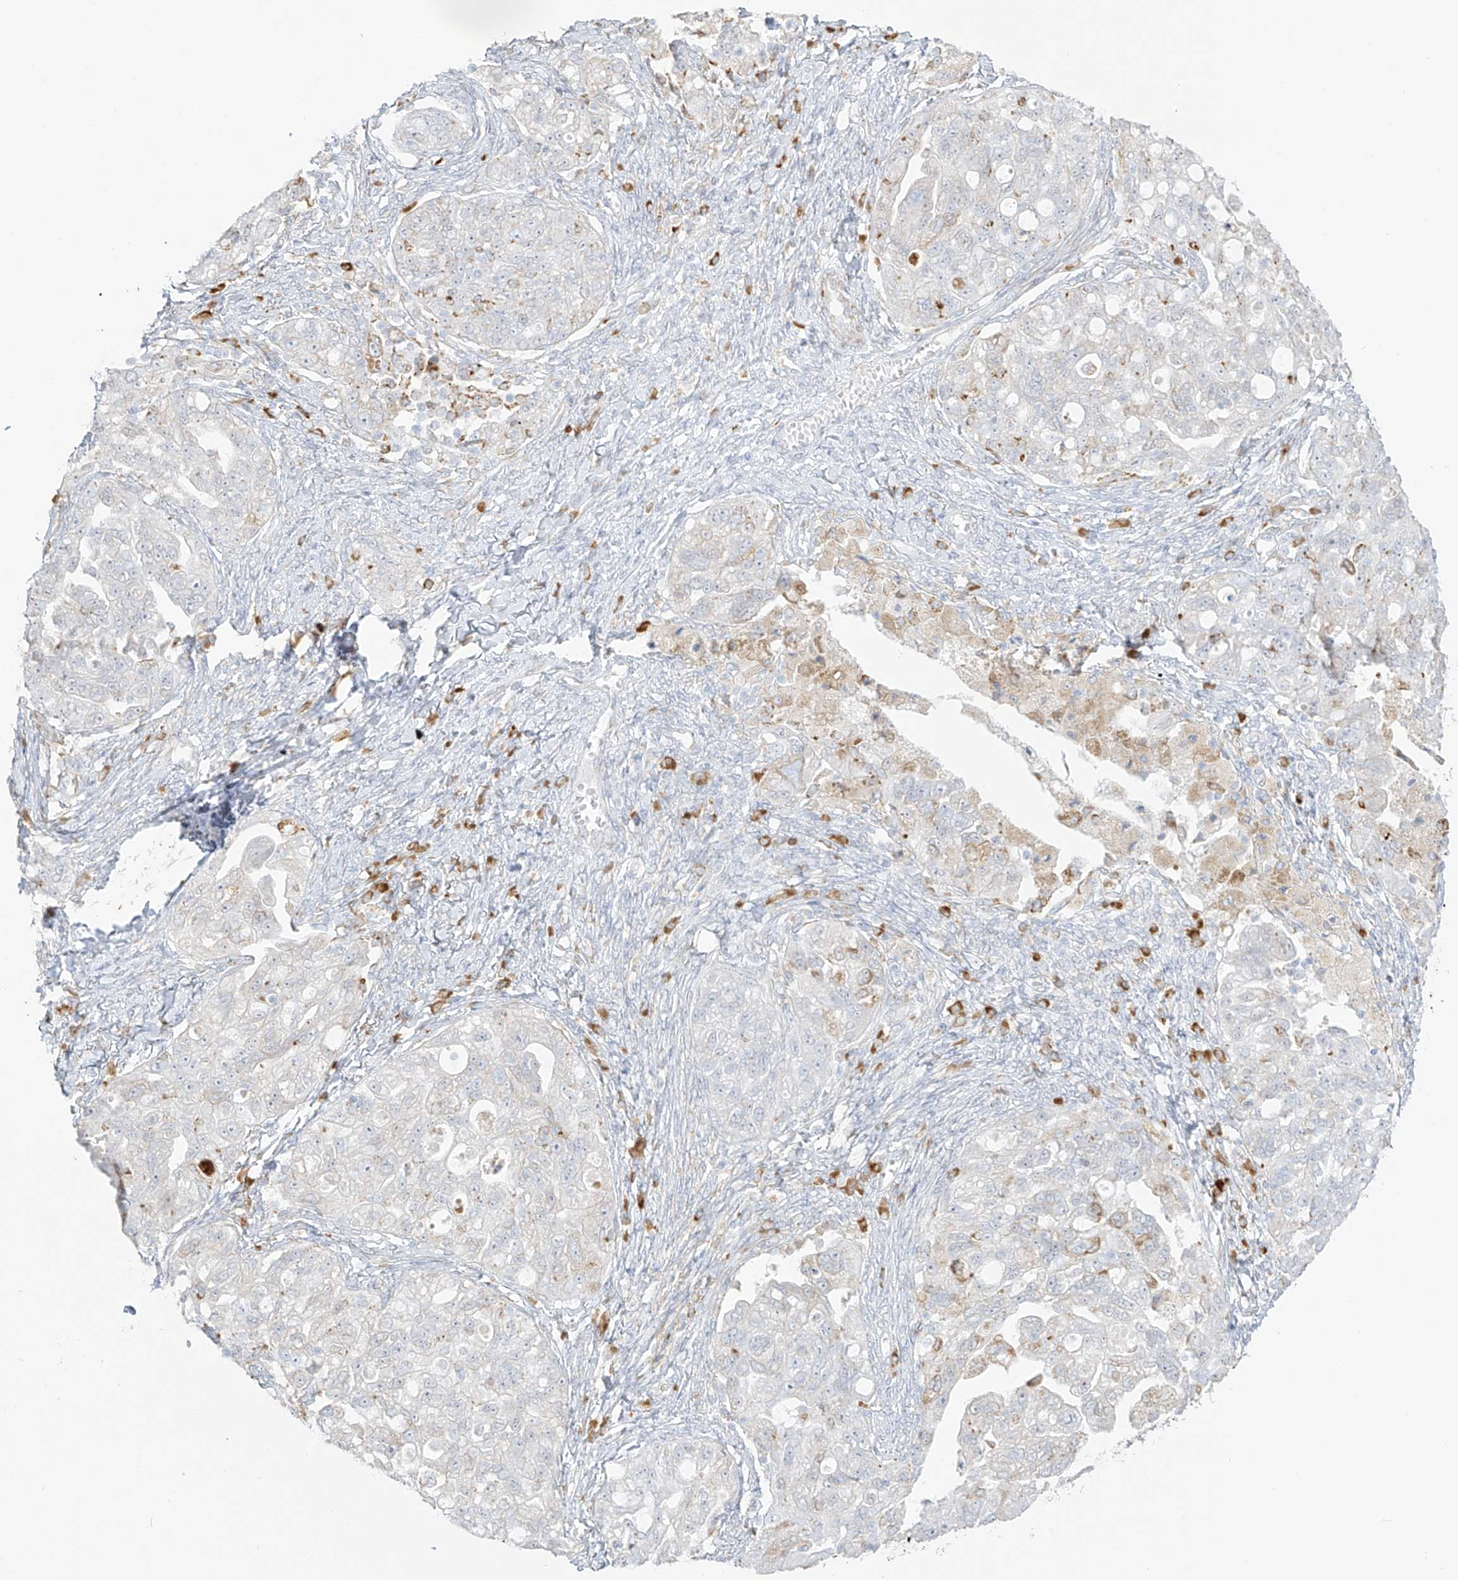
{"staining": {"intensity": "negative", "quantity": "none", "location": "none"}, "tissue": "ovarian cancer", "cell_type": "Tumor cells", "image_type": "cancer", "snomed": [{"axis": "morphology", "description": "Carcinoma, NOS"}, {"axis": "morphology", "description": "Cystadenocarcinoma, serous, NOS"}, {"axis": "topography", "description": "Ovary"}], "caption": "Immunohistochemical staining of ovarian carcinoma demonstrates no significant staining in tumor cells.", "gene": "LRRC59", "patient": {"sex": "female", "age": 69}}